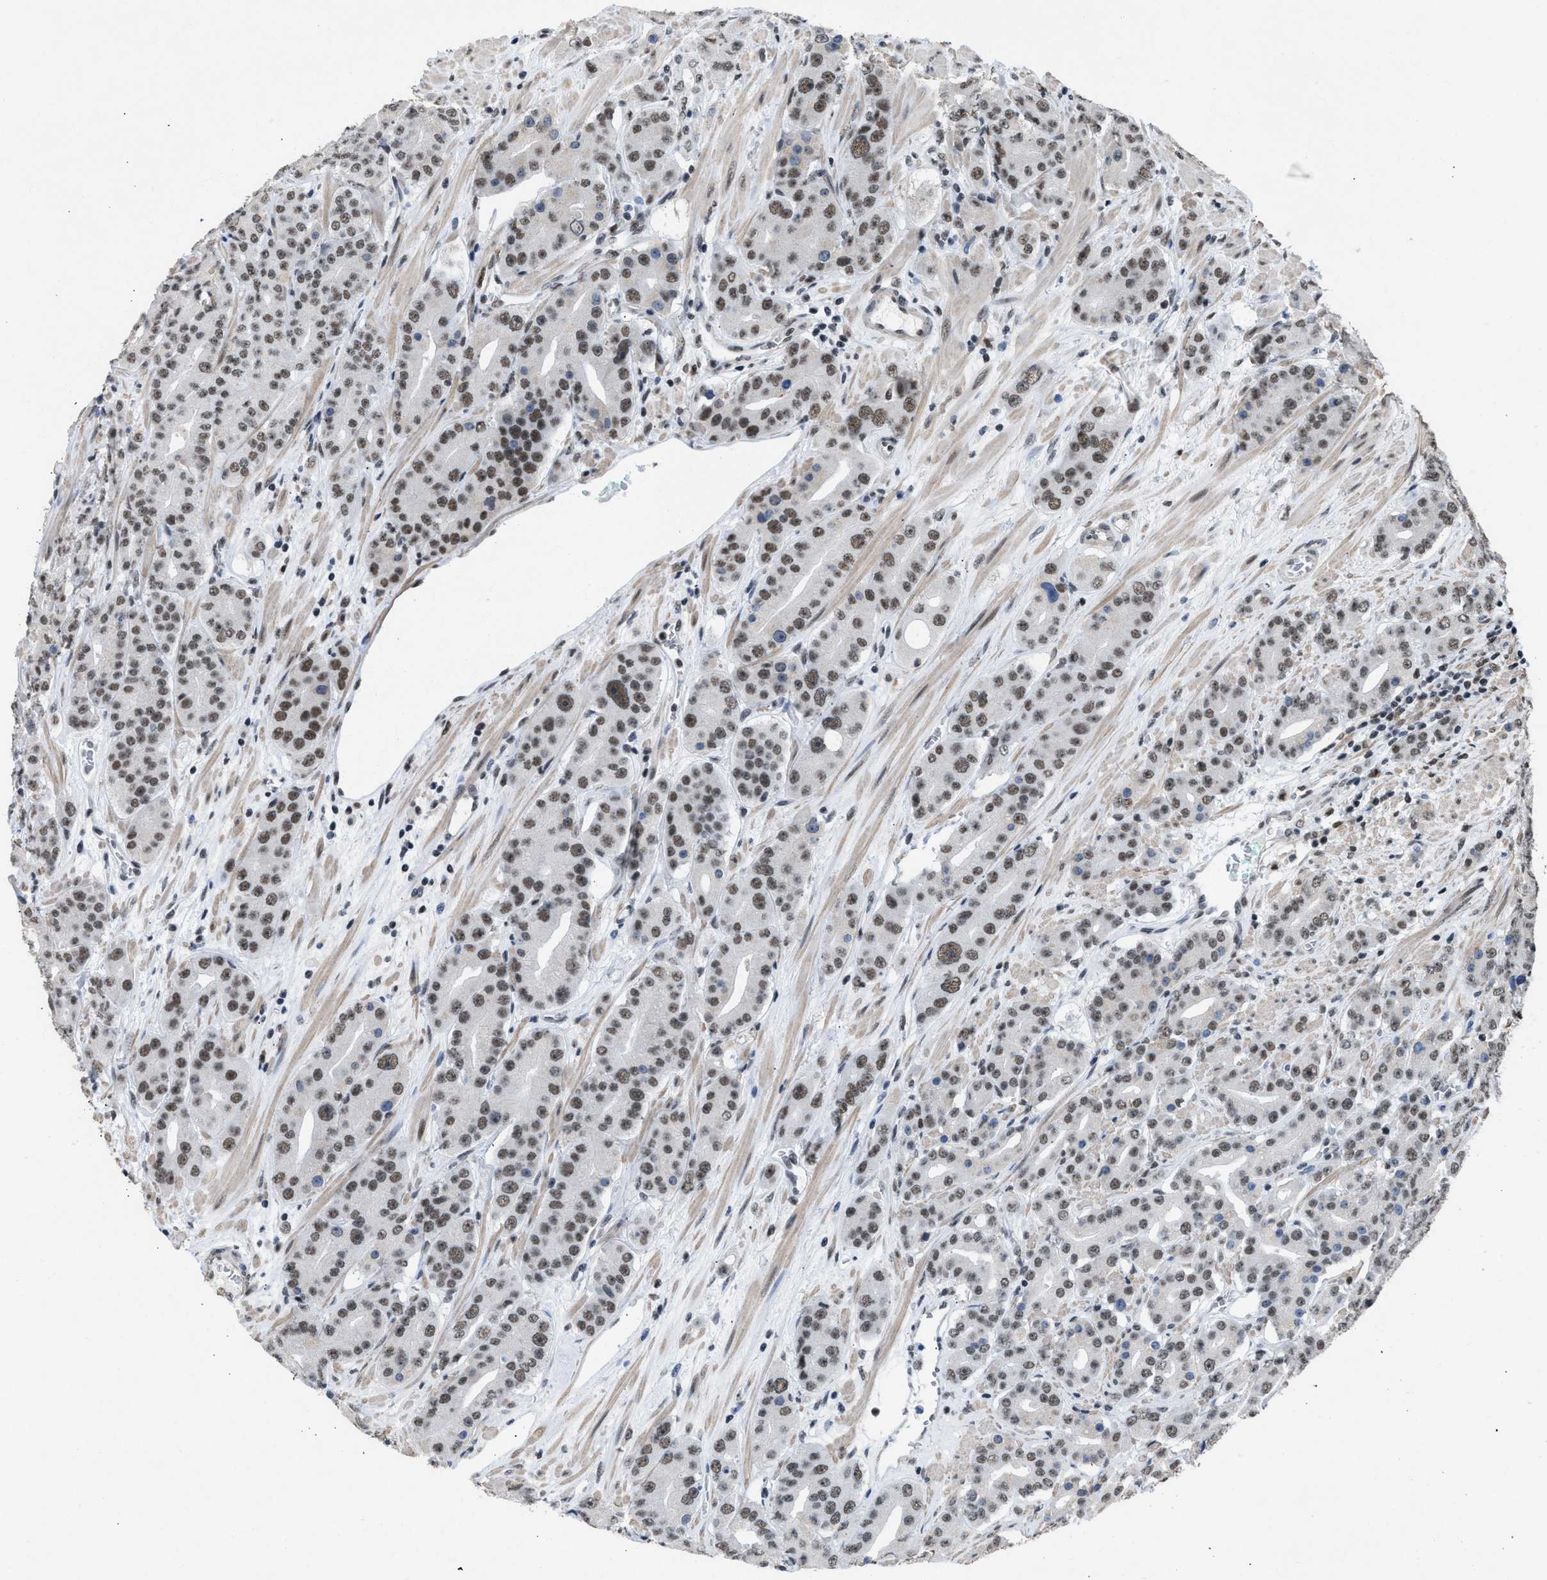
{"staining": {"intensity": "moderate", "quantity": ">75%", "location": "nuclear"}, "tissue": "prostate cancer", "cell_type": "Tumor cells", "image_type": "cancer", "snomed": [{"axis": "morphology", "description": "Adenocarcinoma, High grade"}, {"axis": "topography", "description": "Prostate"}], "caption": "Adenocarcinoma (high-grade) (prostate) stained with a brown dye displays moderate nuclear positive positivity in about >75% of tumor cells.", "gene": "SCAF4", "patient": {"sex": "male", "age": 71}}